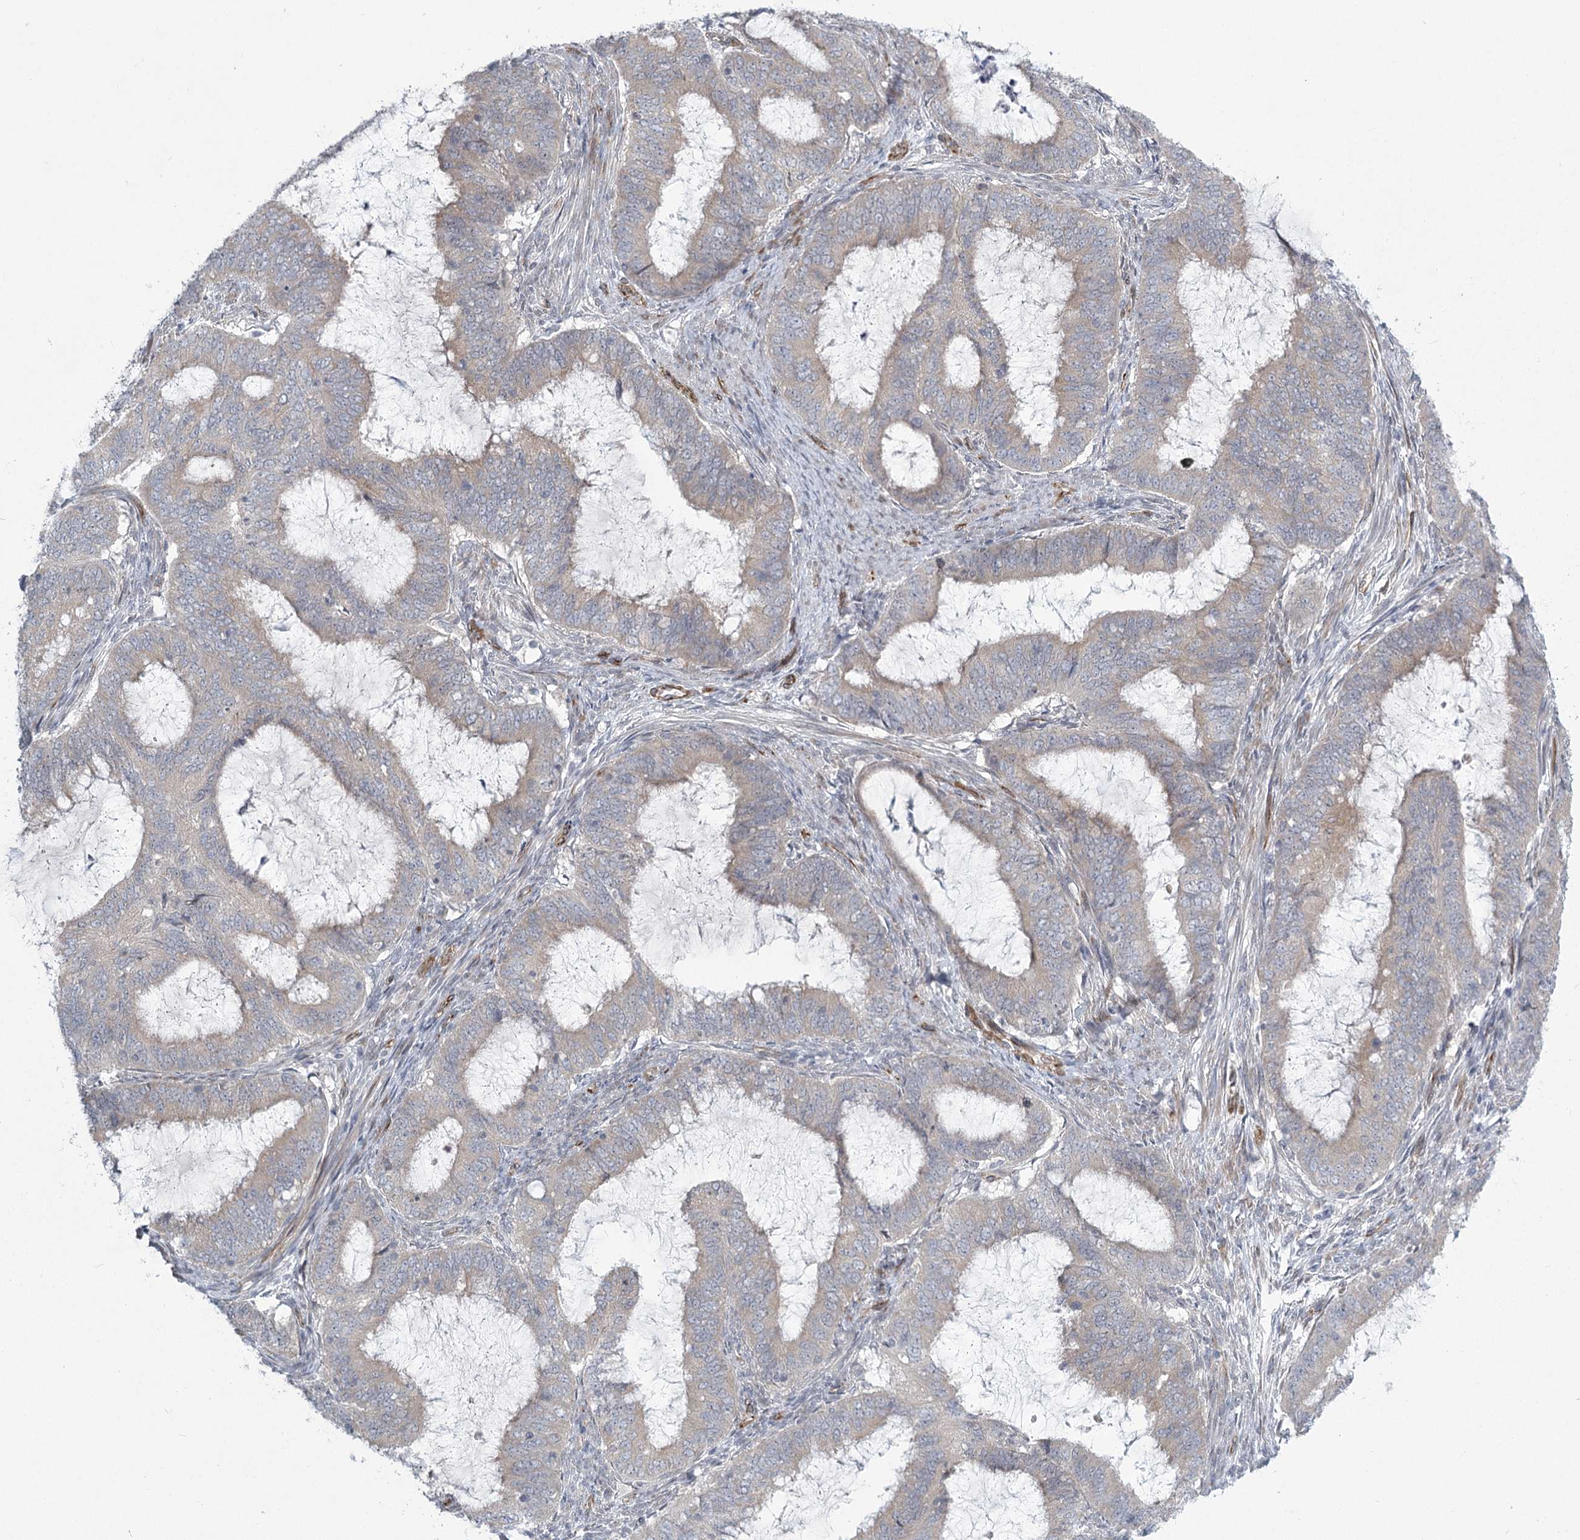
{"staining": {"intensity": "negative", "quantity": "none", "location": "none"}, "tissue": "endometrial cancer", "cell_type": "Tumor cells", "image_type": "cancer", "snomed": [{"axis": "morphology", "description": "Adenocarcinoma, NOS"}, {"axis": "topography", "description": "Endometrium"}], "caption": "Endometrial cancer was stained to show a protein in brown. There is no significant expression in tumor cells.", "gene": "MEPE", "patient": {"sex": "female", "age": 51}}